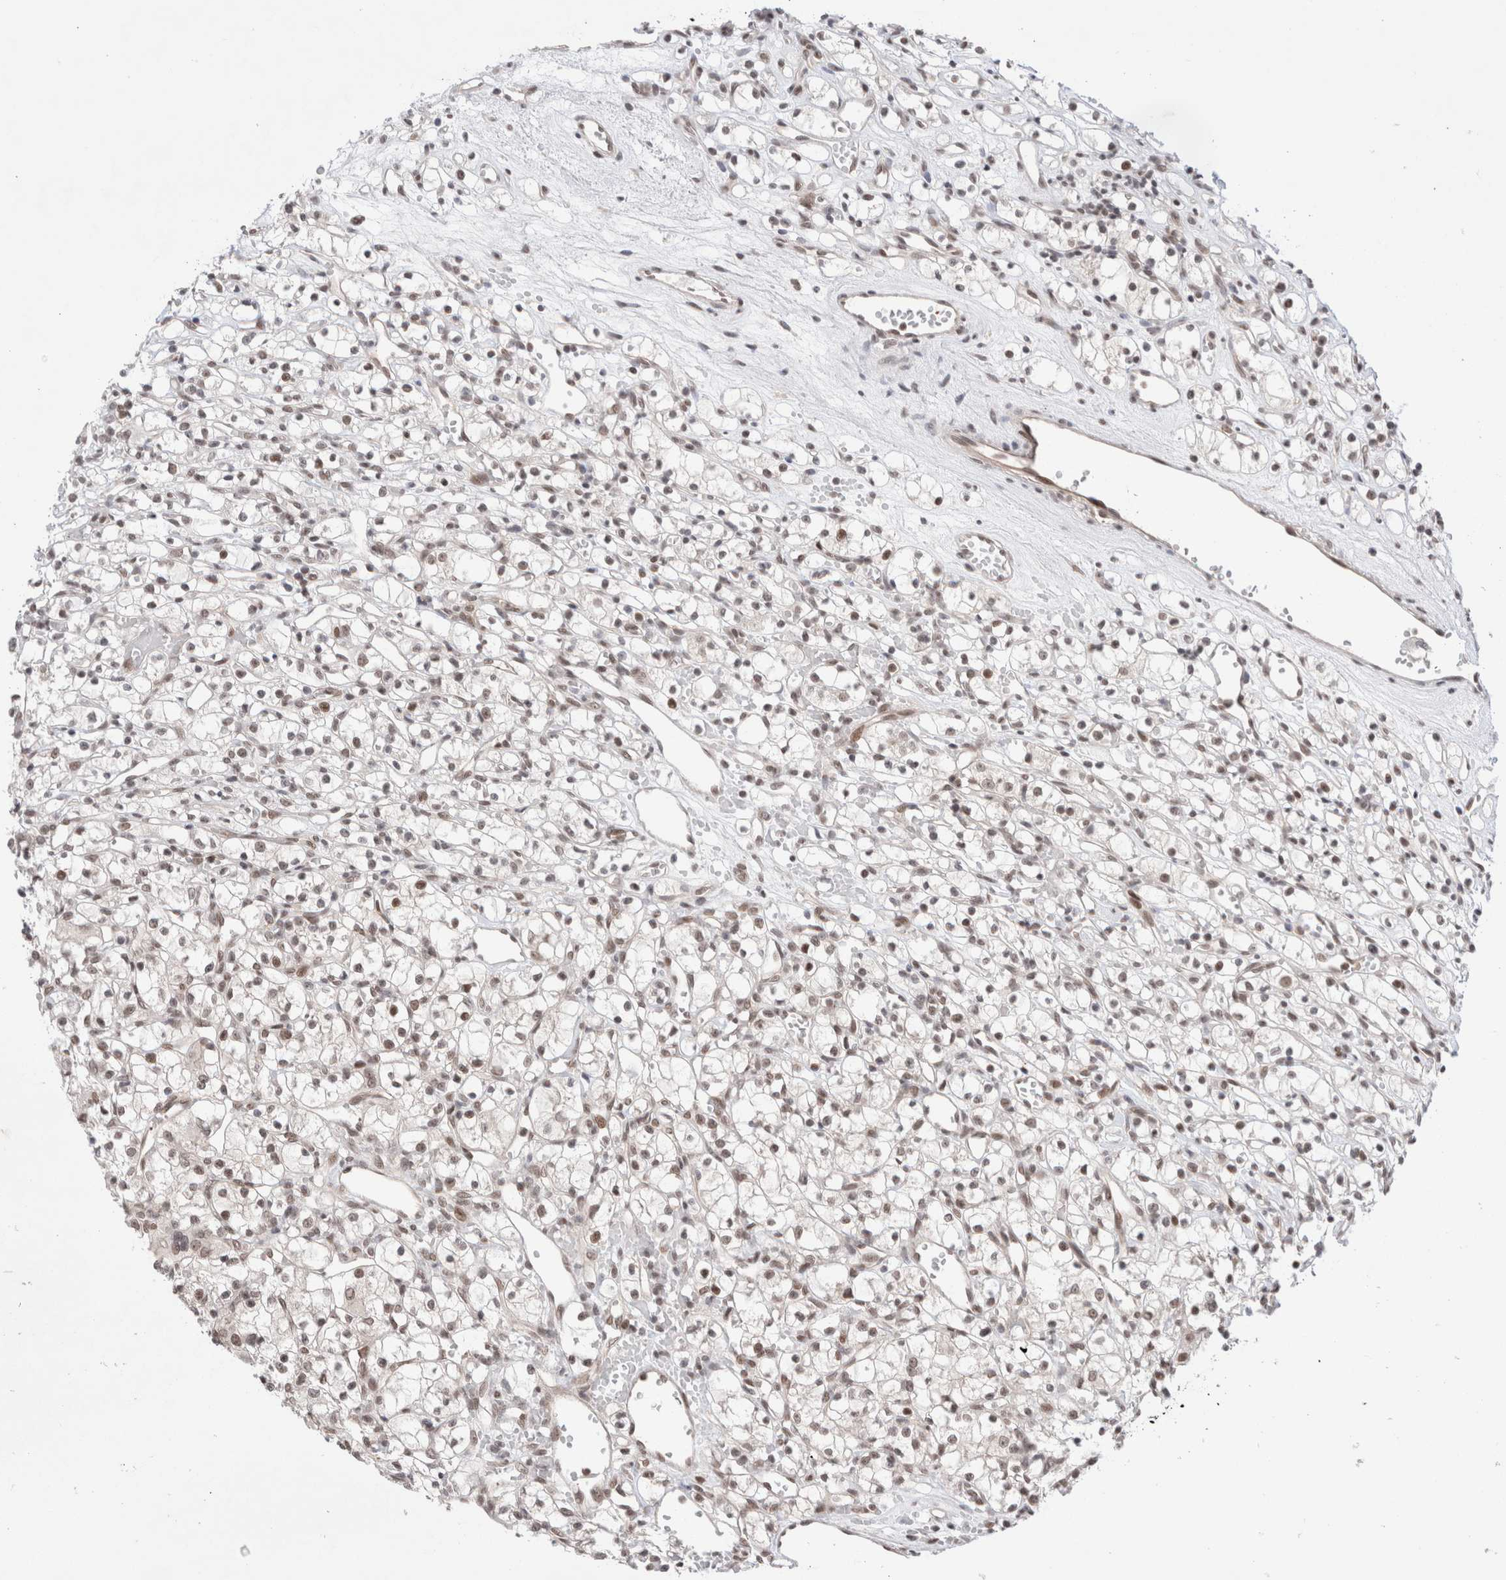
{"staining": {"intensity": "weak", "quantity": ">75%", "location": "nuclear"}, "tissue": "renal cancer", "cell_type": "Tumor cells", "image_type": "cancer", "snomed": [{"axis": "morphology", "description": "Adenocarcinoma, NOS"}, {"axis": "topography", "description": "Kidney"}], "caption": "A histopathology image of human renal cancer (adenocarcinoma) stained for a protein shows weak nuclear brown staining in tumor cells.", "gene": "GATAD2A", "patient": {"sex": "female", "age": 59}}